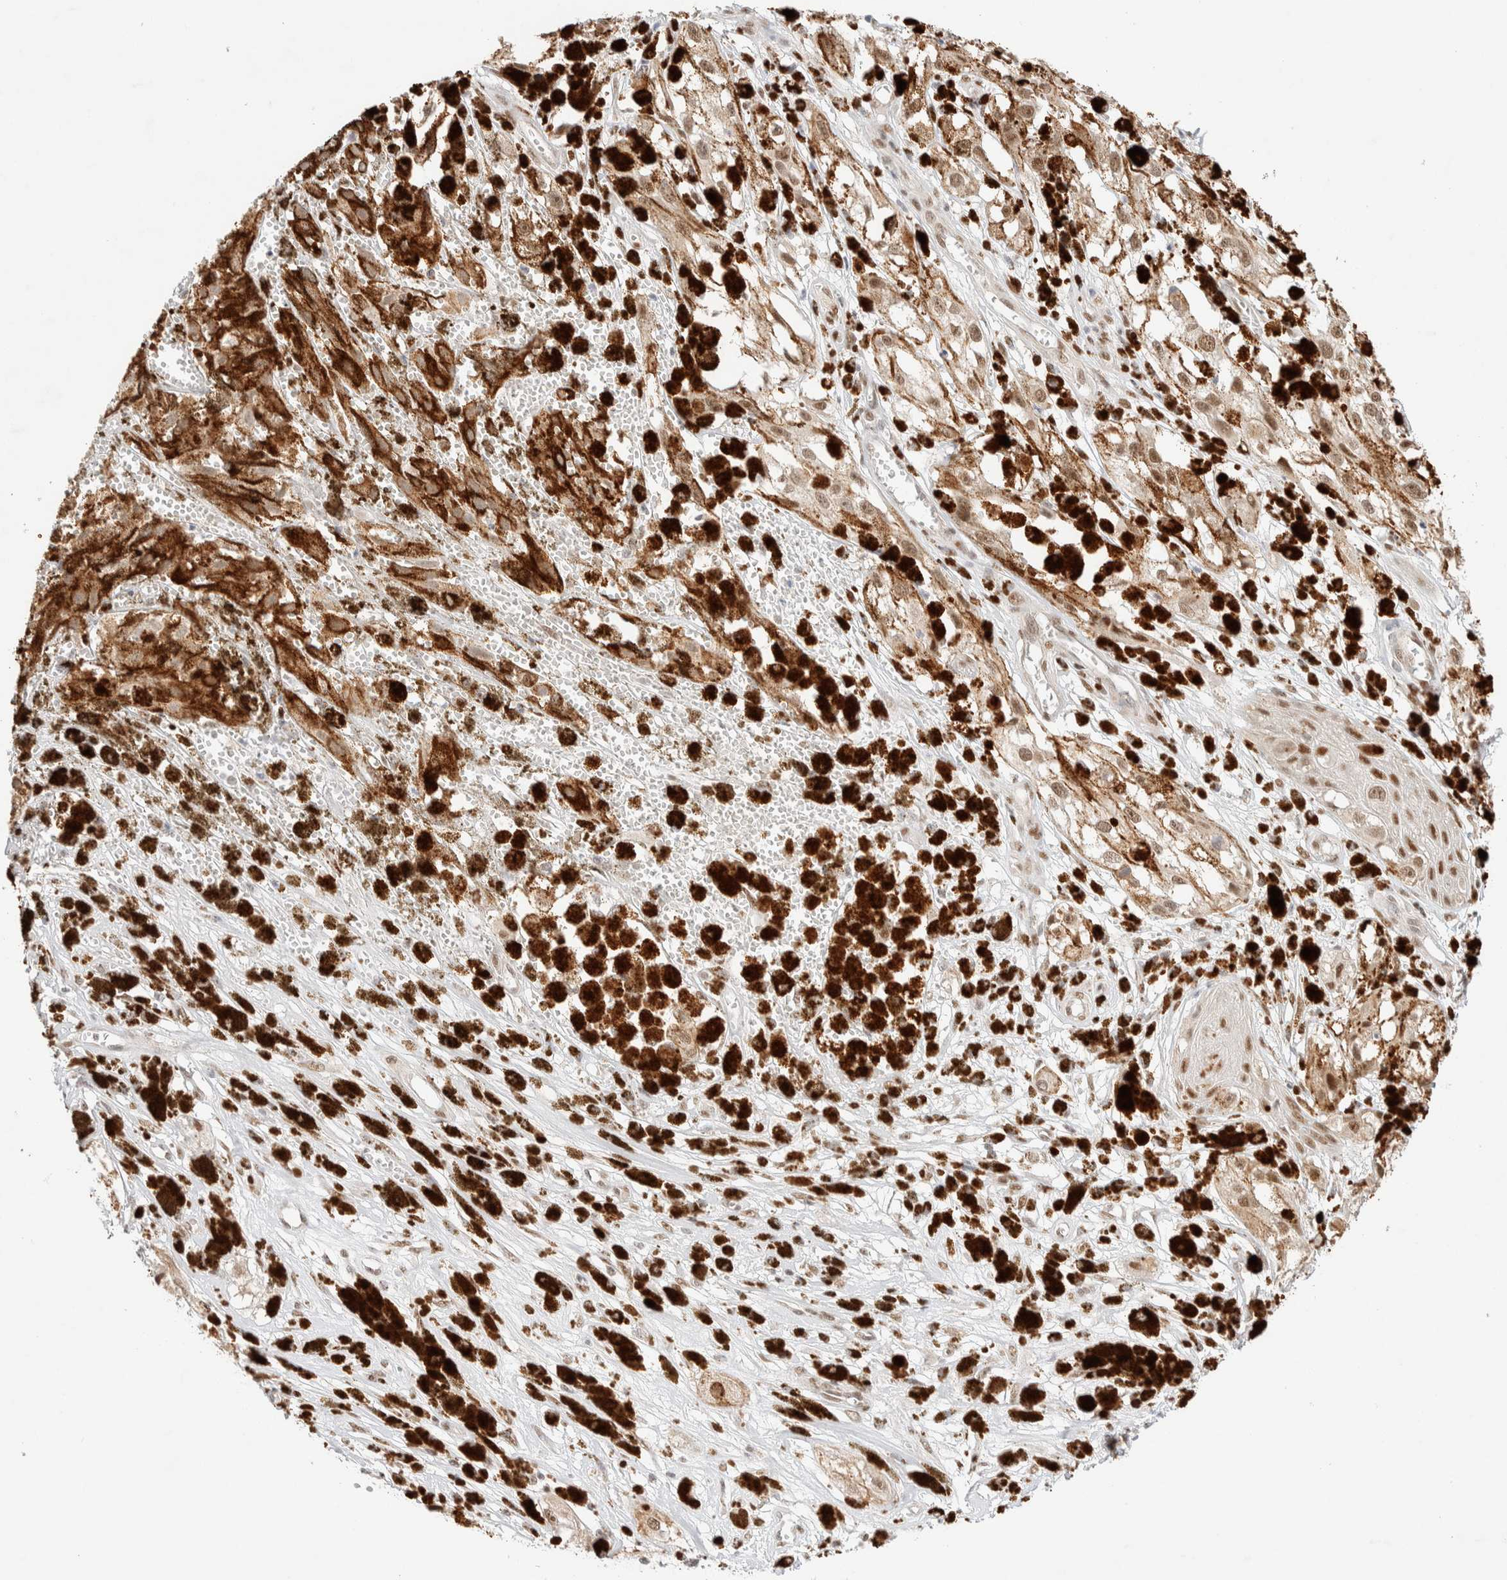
{"staining": {"intensity": "weak", "quantity": ">75%", "location": "cytoplasmic/membranous"}, "tissue": "melanoma", "cell_type": "Tumor cells", "image_type": "cancer", "snomed": [{"axis": "morphology", "description": "Malignant melanoma, NOS"}, {"axis": "topography", "description": "Skin"}], "caption": "Approximately >75% of tumor cells in melanoma show weak cytoplasmic/membranous protein staining as visualized by brown immunohistochemical staining.", "gene": "PYGO2", "patient": {"sex": "male", "age": 88}}